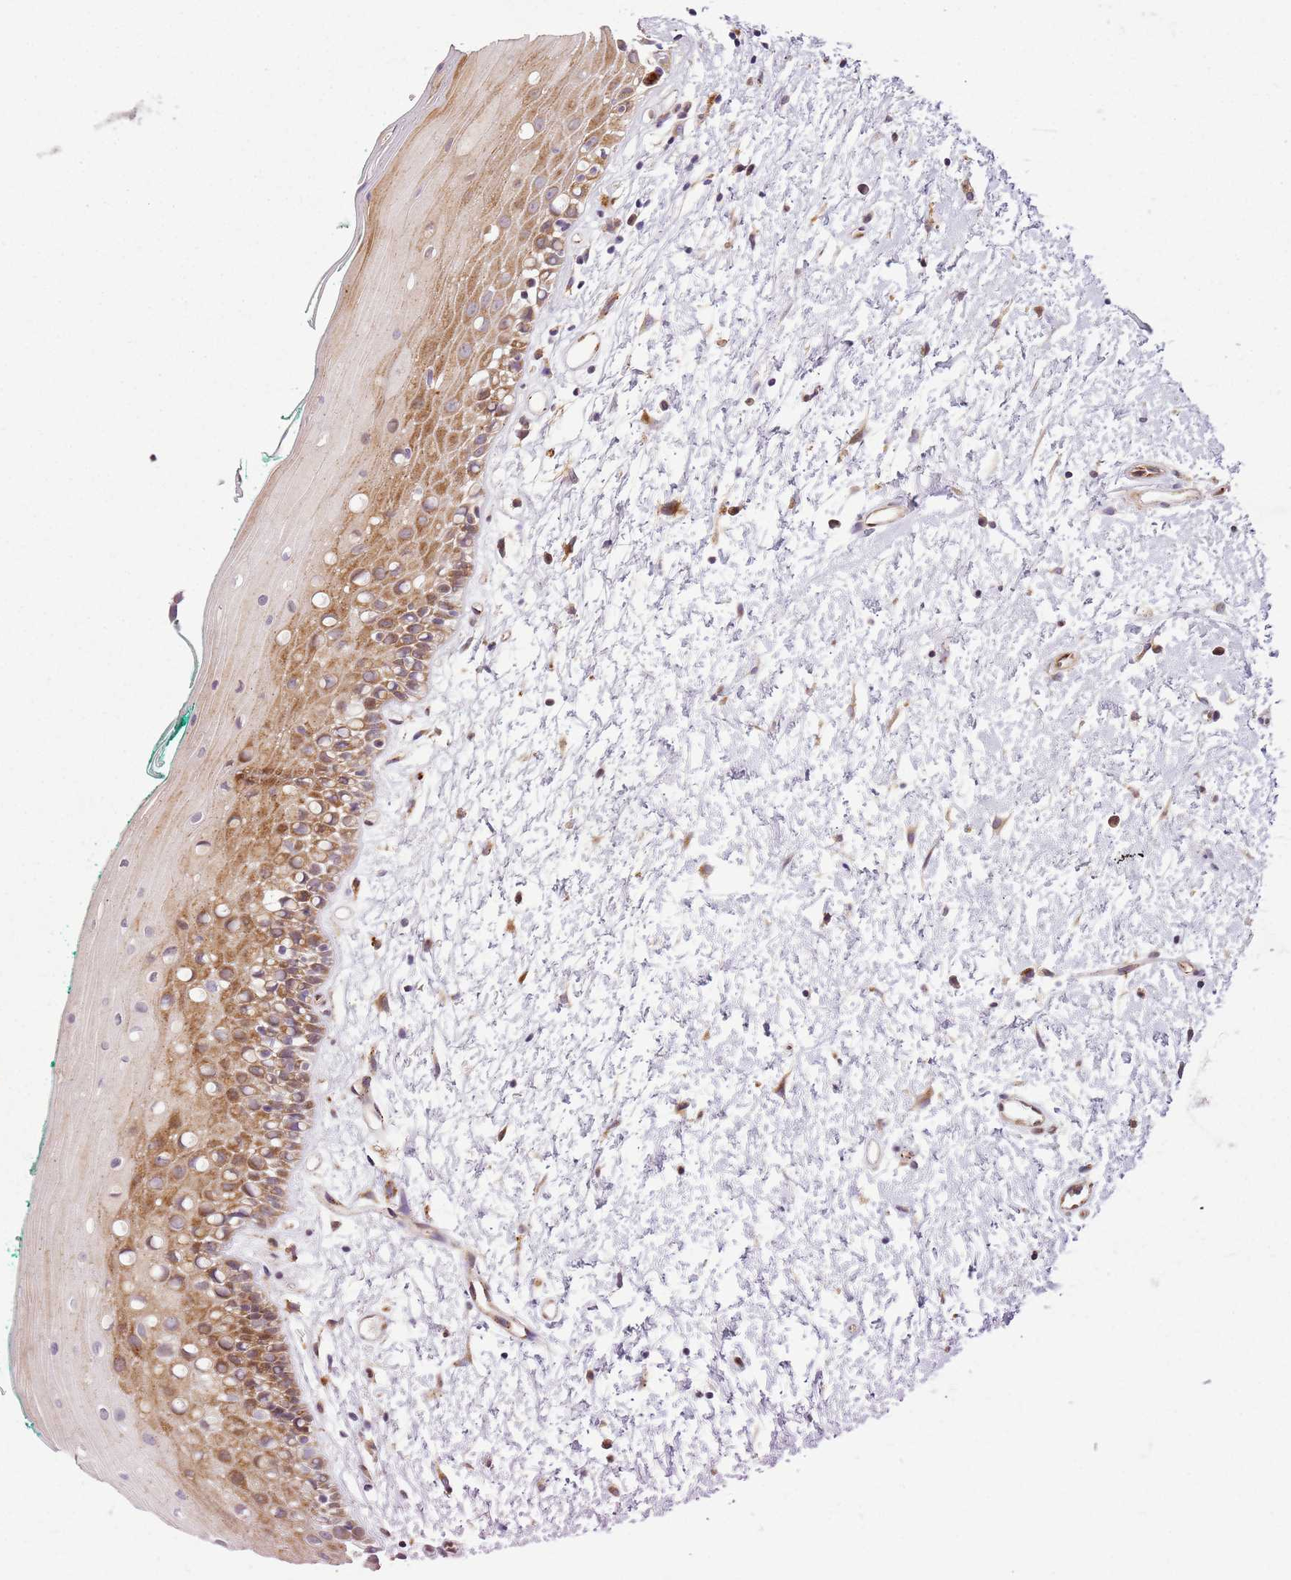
{"staining": {"intensity": "strong", "quantity": "25%-75%", "location": "cytoplasmic/membranous"}, "tissue": "oral mucosa", "cell_type": "Squamous epithelial cells", "image_type": "normal", "snomed": [{"axis": "morphology", "description": "Normal tissue, NOS"}, {"axis": "topography", "description": "Oral tissue"}], "caption": "Oral mucosa stained for a protein displays strong cytoplasmic/membranous positivity in squamous epithelial cells. (DAB IHC, brown staining for protein, blue staining for nuclei).", "gene": "PVRIG", "patient": {"sex": "female", "age": 70}}